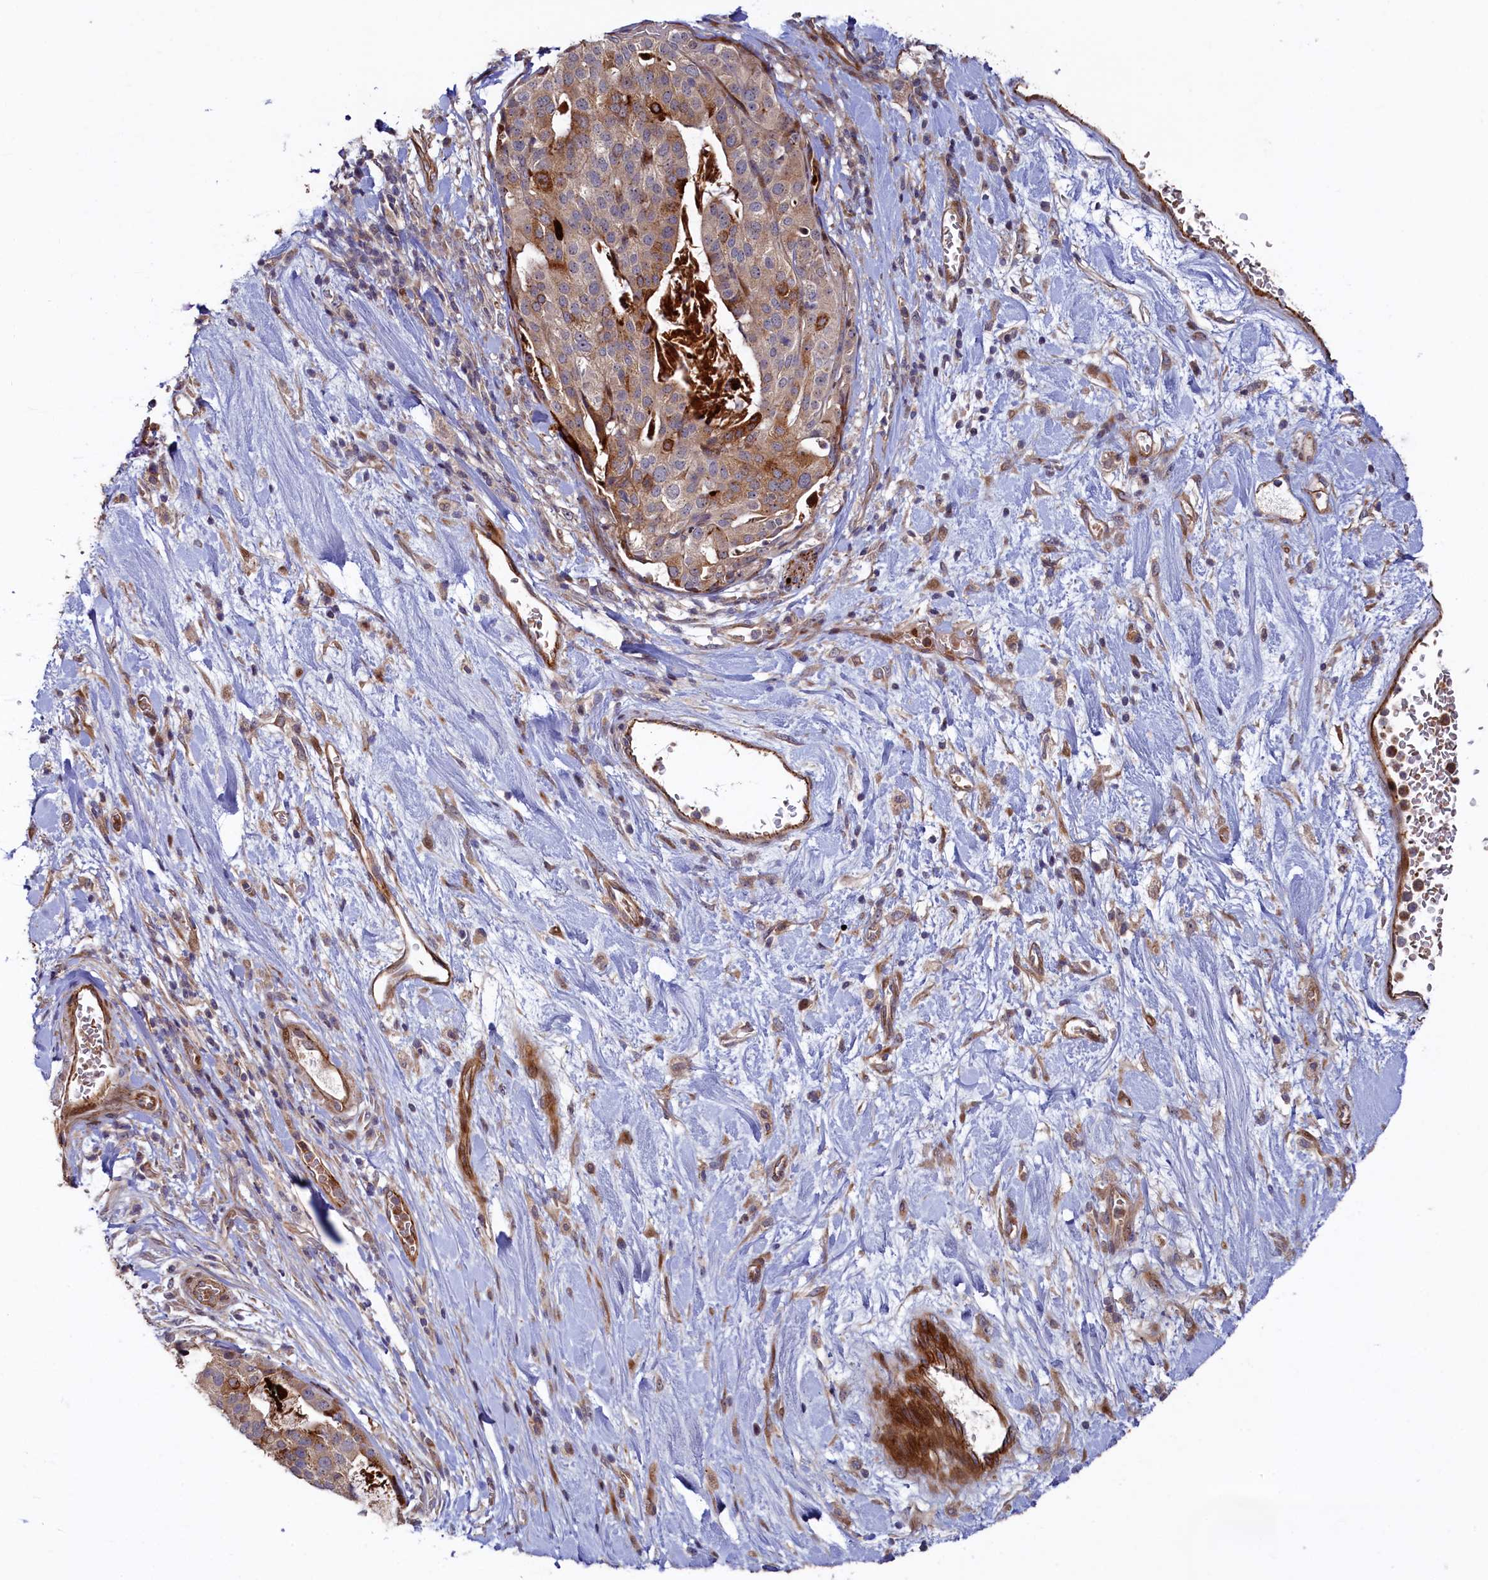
{"staining": {"intensity": "moderate", "quantity": "25%-75%", "location": "cytoplasmic/membranous"}, "tissue": "stomach cancer", "cell_type": "Tumor cells", "image_type": "cancer", "snomed": [{"axis": "morphology", "description": "Adenocarcinoma, NOS"}, {"axis": "topography", "description": "Stomach"}], "caption": "This is a micrograph of immunohistochemistry (IHC) staining of stomach cancer (adenocarcinoma), which shows moderate positivity in the cytoplasmic/membranous of tumor cells.", "gene": "PIK3C3", "patient": {"sex": "male", "age": 48}}